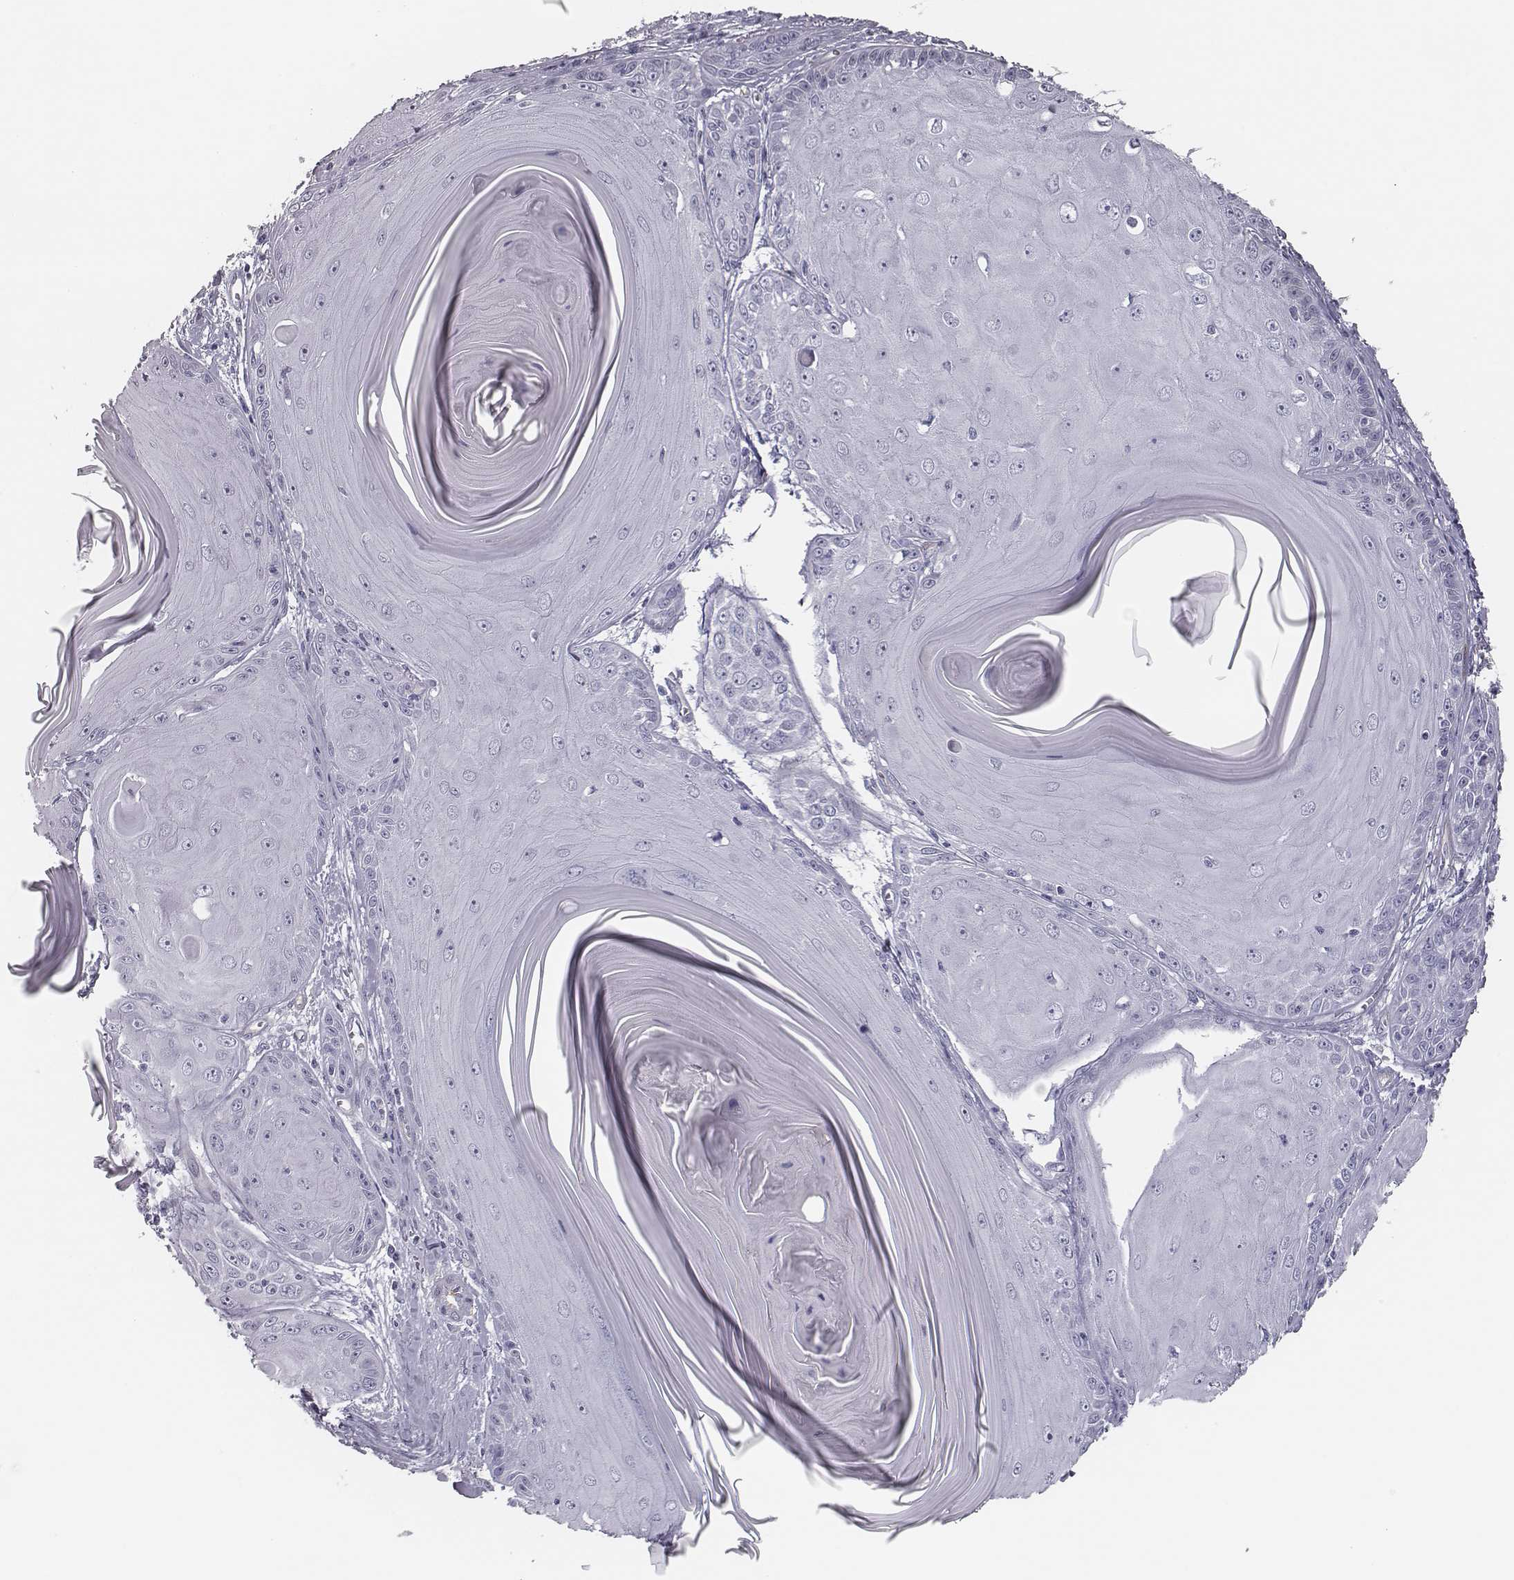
{"staining": {"intensity": "negative", "quantity": "none", "location": "none"}, "tissue": "skin cancer", "cell_type": "Tumor cells", "image_type": "cancer", "snomed": [{"axis": "morphology", "description": "Squamous cell carcinoma, NOS"}, {"axis": "topography", "description": "Skin"}, {"axis": "topography", "description": "Vulva"}], "caption": "Tumor cells are negative for brown protein staining in skin cancer.", "gene": "ISYNA1", "patient": {"sex": "female", "age": 85}}